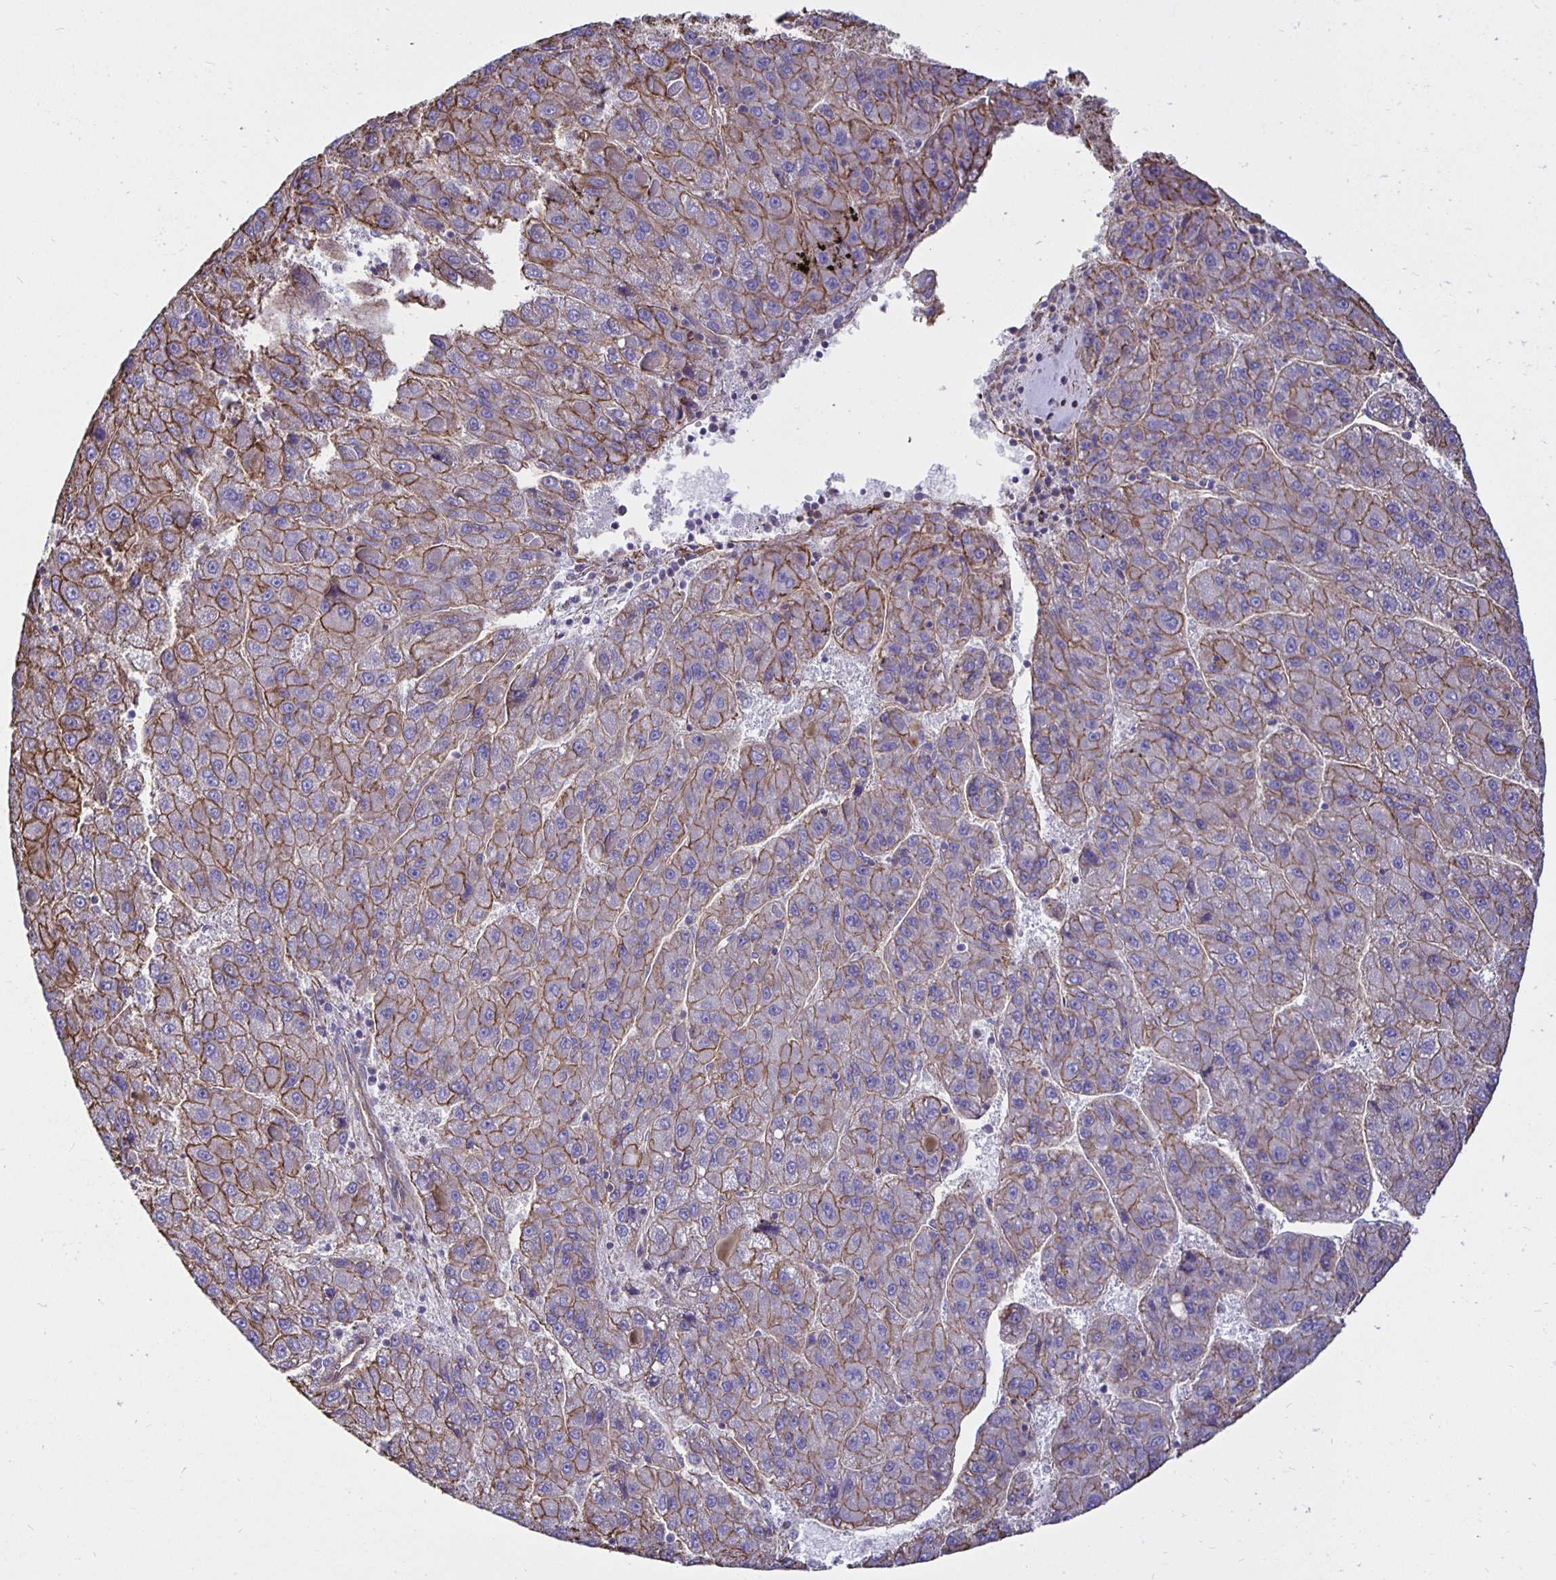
{"staining": {"intensity": "moderate", "quantity": ">75%", "location": "cytoplasmic/membranous"}, "tissue": "liver cancer", "cell_type": "Tumor cells", "image_type": "cancer", "snomed": [{"axis": "morphology", "description": "Carcinoma, Hepatocellular, NOS"}, {"axis": "topography", "description": "Liver"}], "caption": "Immunohistochemical staining of liver hepatocellular carcinoma shows medium levels of moderate cytoplasmic/membranous protein positivity in approximately >75% of tumor cells. The staining was performed using DAB (3,3'-diaminobenzidine) to visualize the protein expression in brown, while the nuclei were stained in blue with hematoxylin (Magnification: 20x).", "gene": "ARHGEF39", "patient": {"sex": "female", "age": 82}}